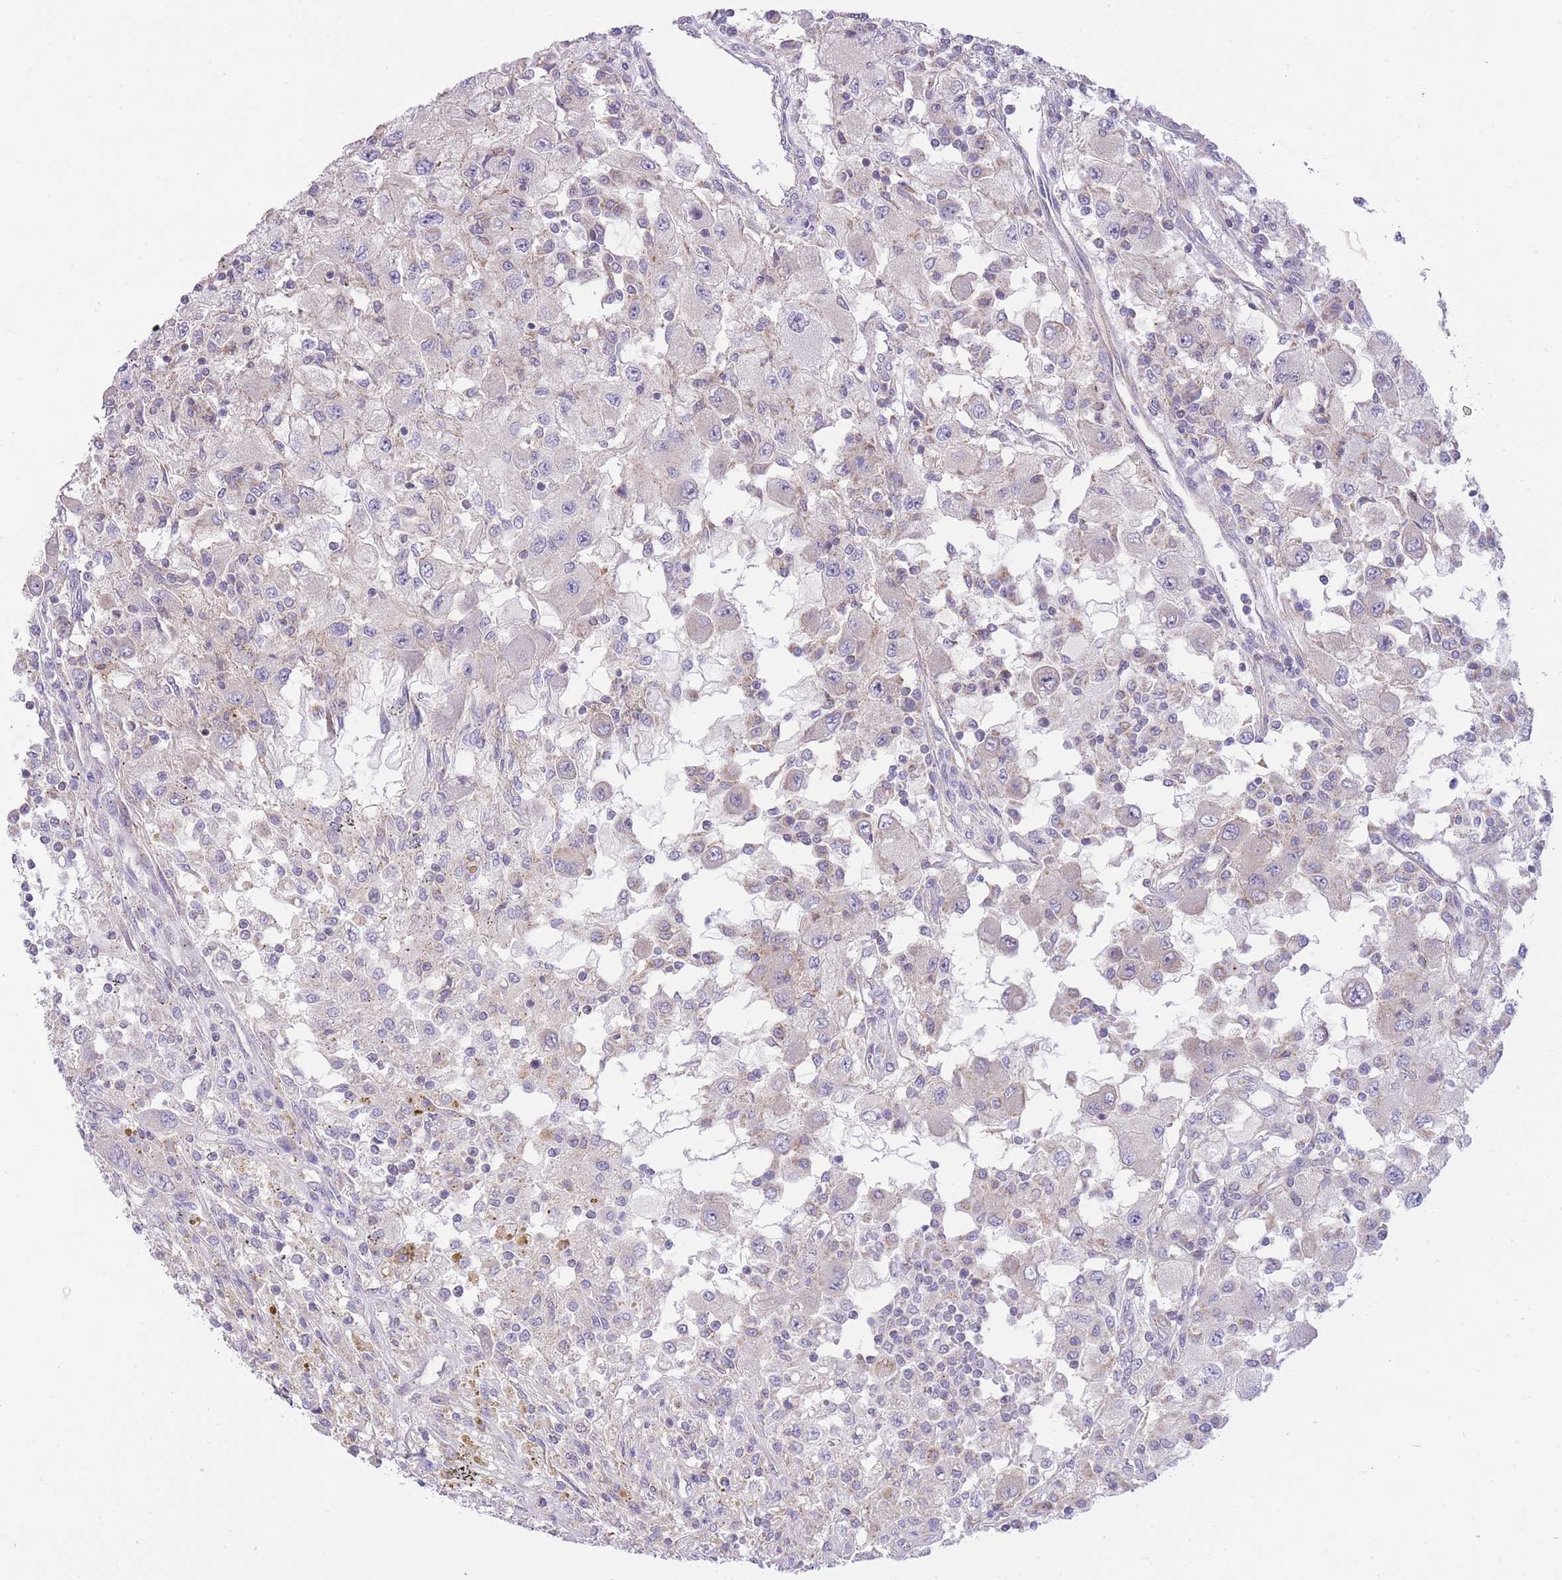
{"staining": {"intensity": "negative", "quantity": "none", "location": "none"}, "tissue": "renal cancer", "cell_type": "Tumor cells", "image_type": "cancer", "snomed": [{"axis": "morphology", "description": "Adenocarcinoma, NOS"}, {"axis": "topography", "description": "Kidney"}], "caption": "This is an immunohistochemistry (IHC) image of human adenocarcinoma (renal). There is no positivity in tumor cells.", "gene": "CTBP1", "patient": {"sex": "female", "age": 67}}